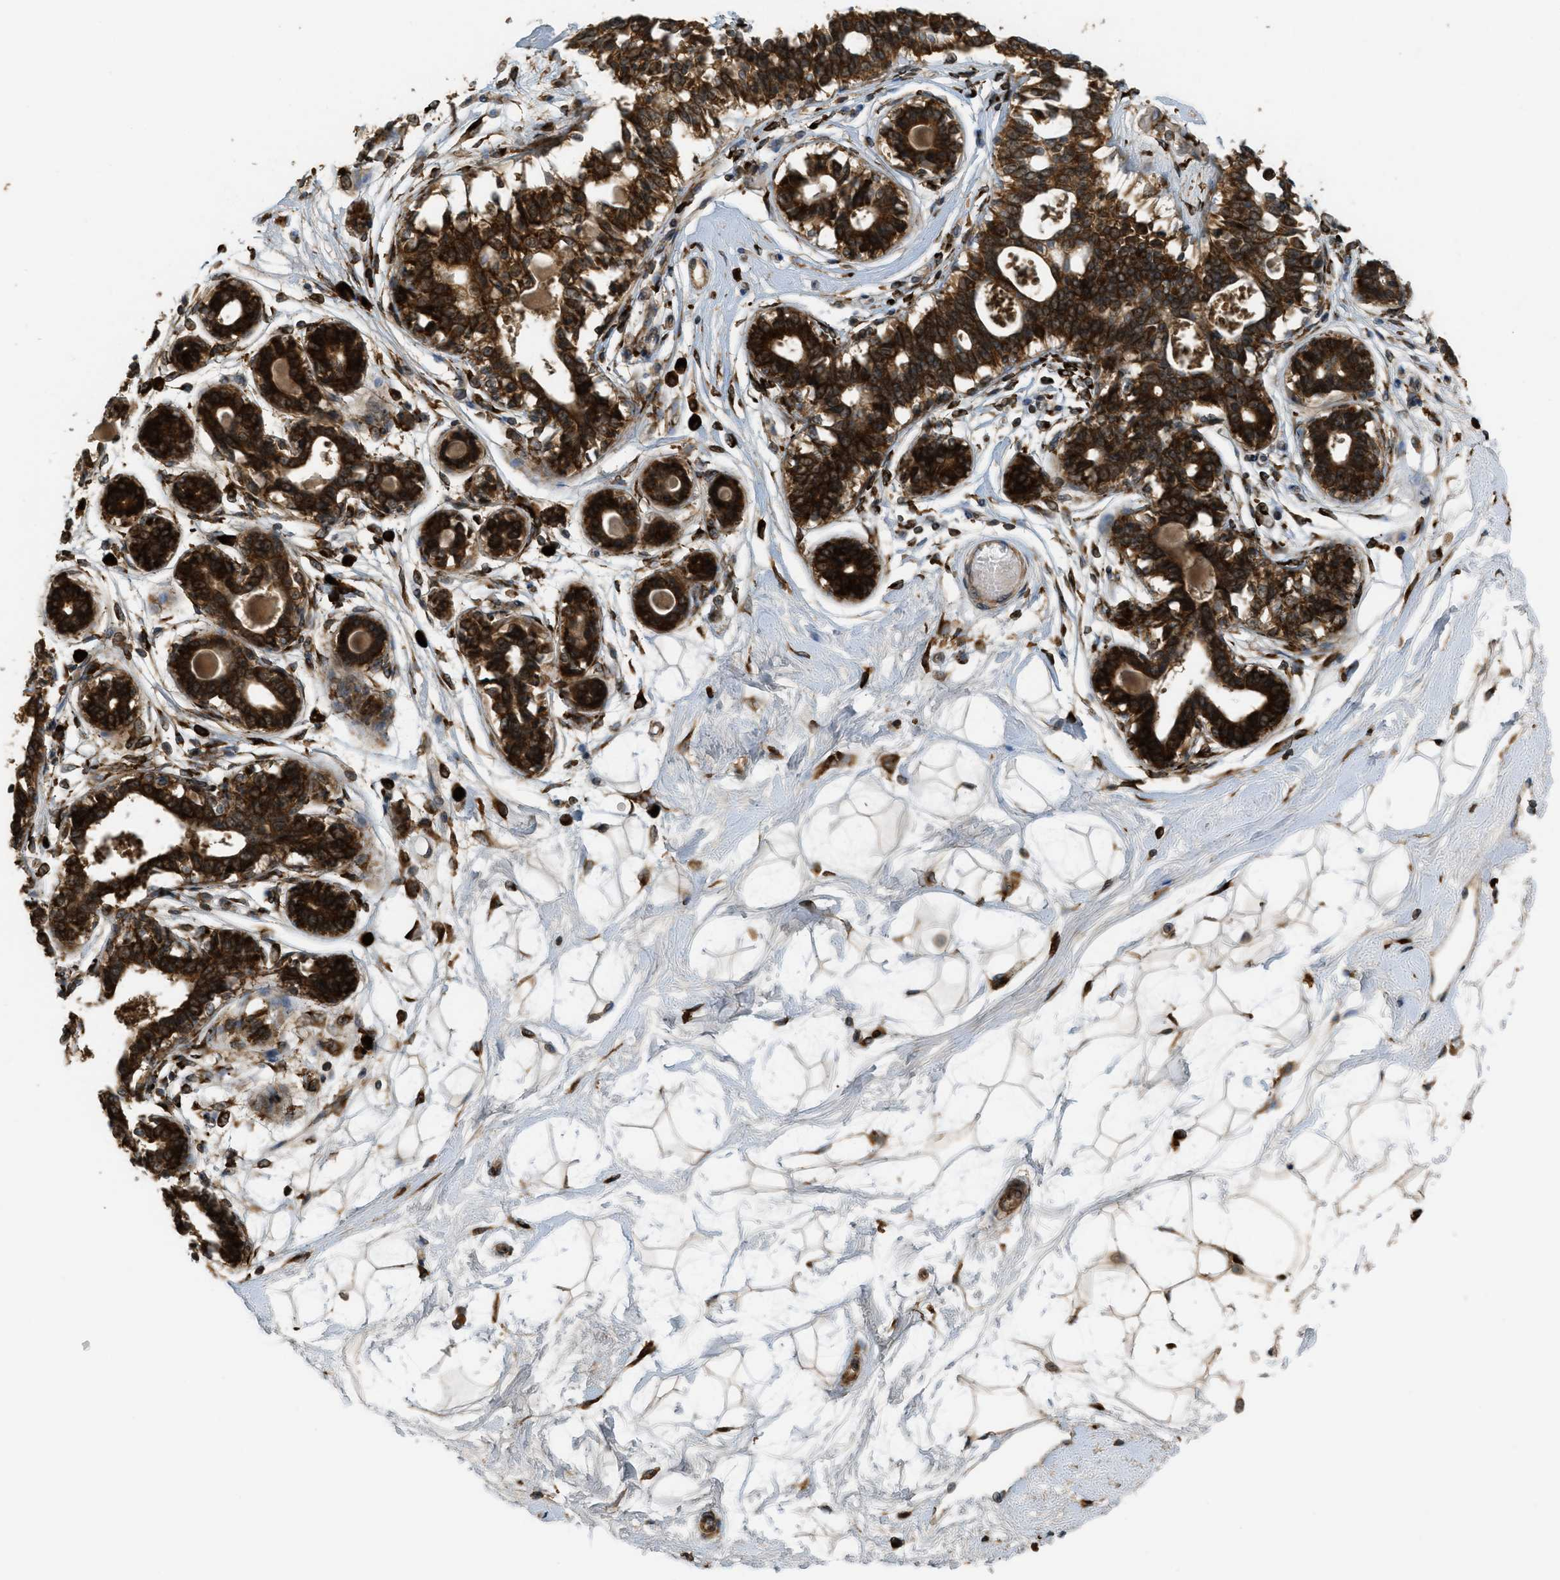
{"staining": {"intensity": "negative", "quantity": "none", "location": "none"}, "tissue": "breast", "cell_type": "Adipocytes", "image_type": "normal", "snomed": [{"axis": "morphology", "description": "Normal tissue, NOS"}, {"axis": "topography", "description": "Breast"}], "caption": "This is a histopathology image of IHC staining of normal breast, which shows no positivity in adipocytes. (DAB (3,3'-diaminobenzidine) immunohistochemistry, high magnification).", "gene": "PCDH18", "patient": {"sex": "female", "age": 45}}